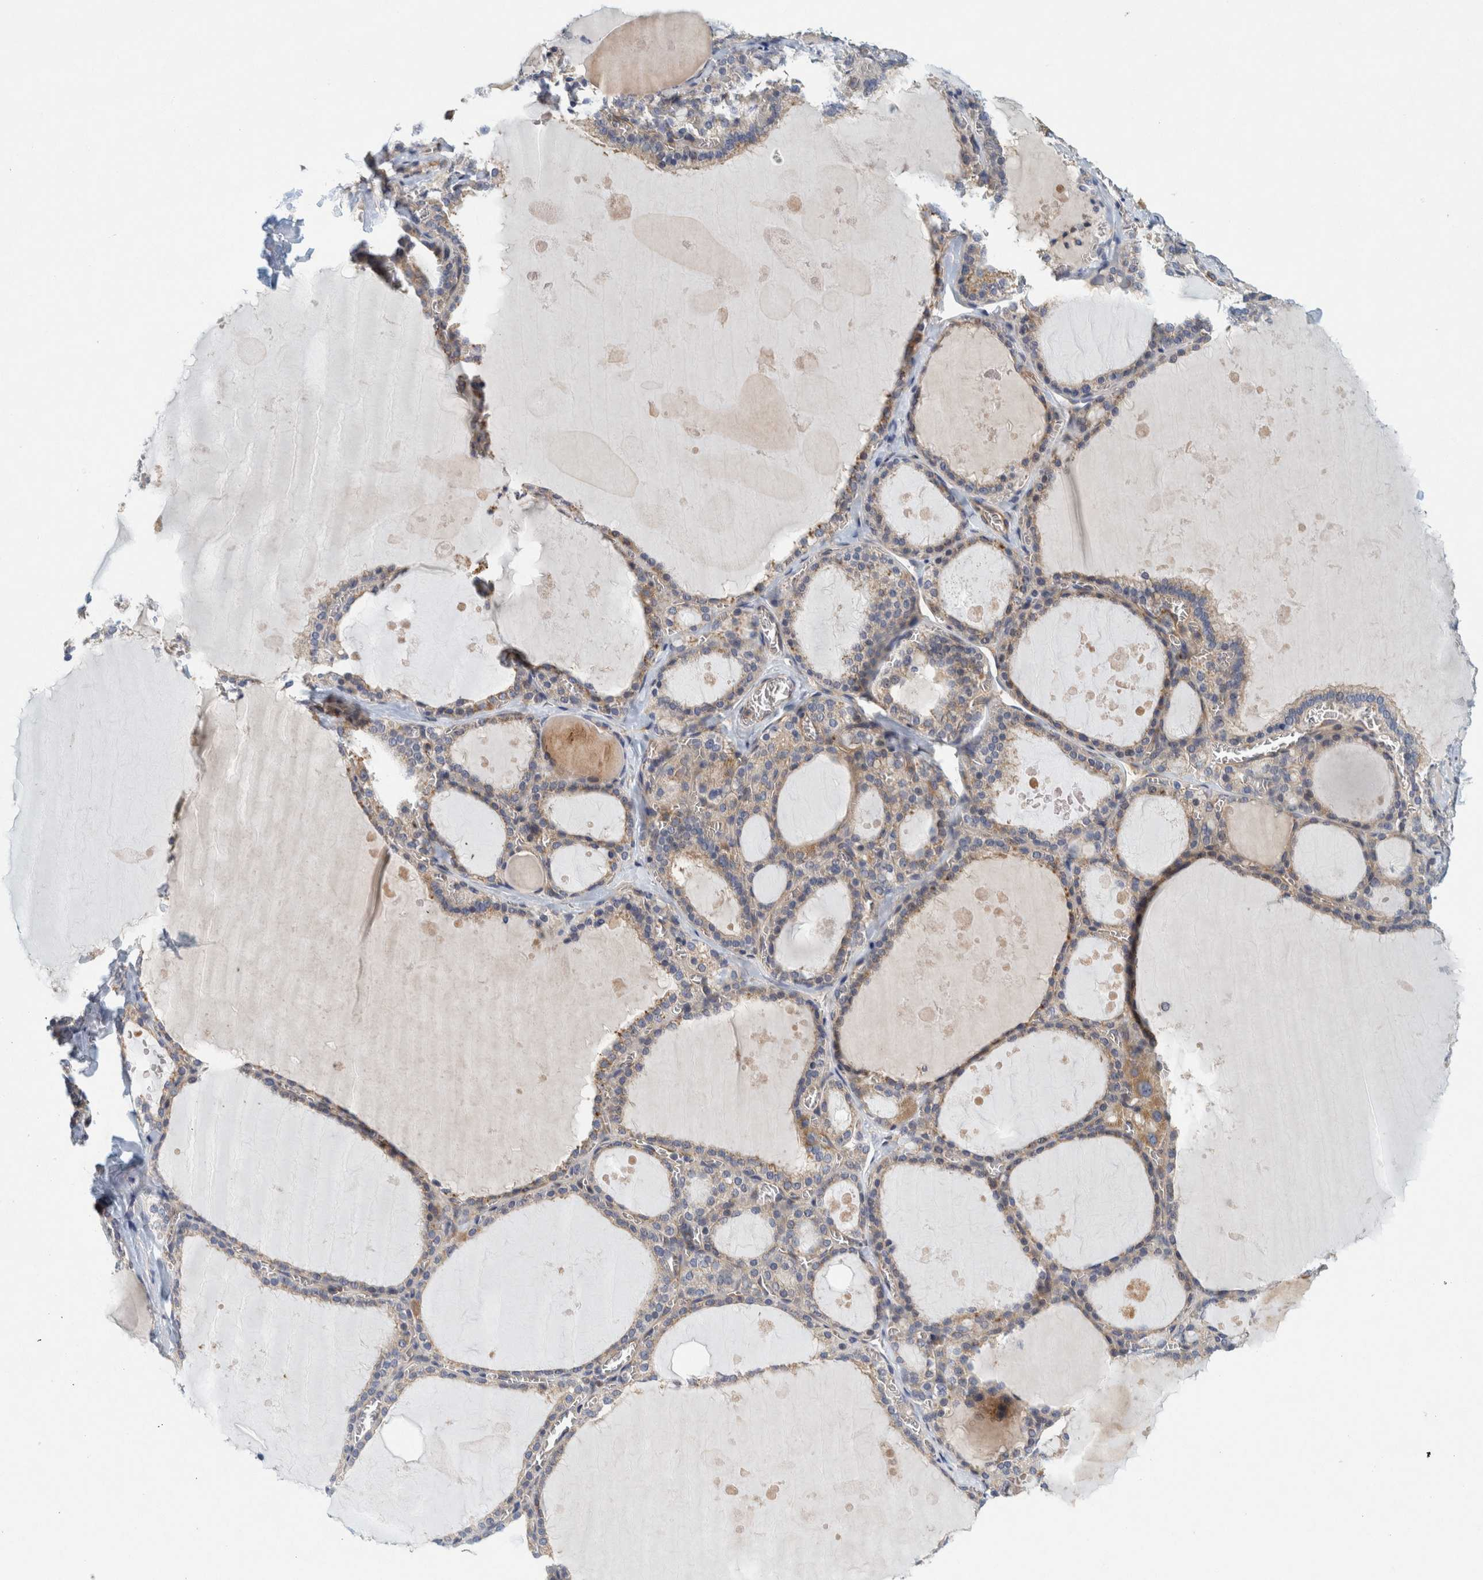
{"staining": {"intensity": "weak", "quantity": "25%-75%", "location": "cytoplasmic/membranous"}, "tissue": "thyroid gland", "cell_type": "Glandular cells", "image_type": "normal", "snomed": [{"axis": "morphology", "description": "Normal tissue, NOS"}, {"axis": "topography", "description": "Thyroid gland"}], "caption": "Protein analysis of benign thyroid gland shows weak cytoplasmic/membranous positivity in approximately 25%-75% of glandular cells. The staining is performed using DAB (3,3'-diaminobenzidine) brown chromogen to label protein expression. The nuclei are counter-stained blue using hematoxylin.", "gene": "ZNF324B", "patient": {"sex": "male", "age": 56}}